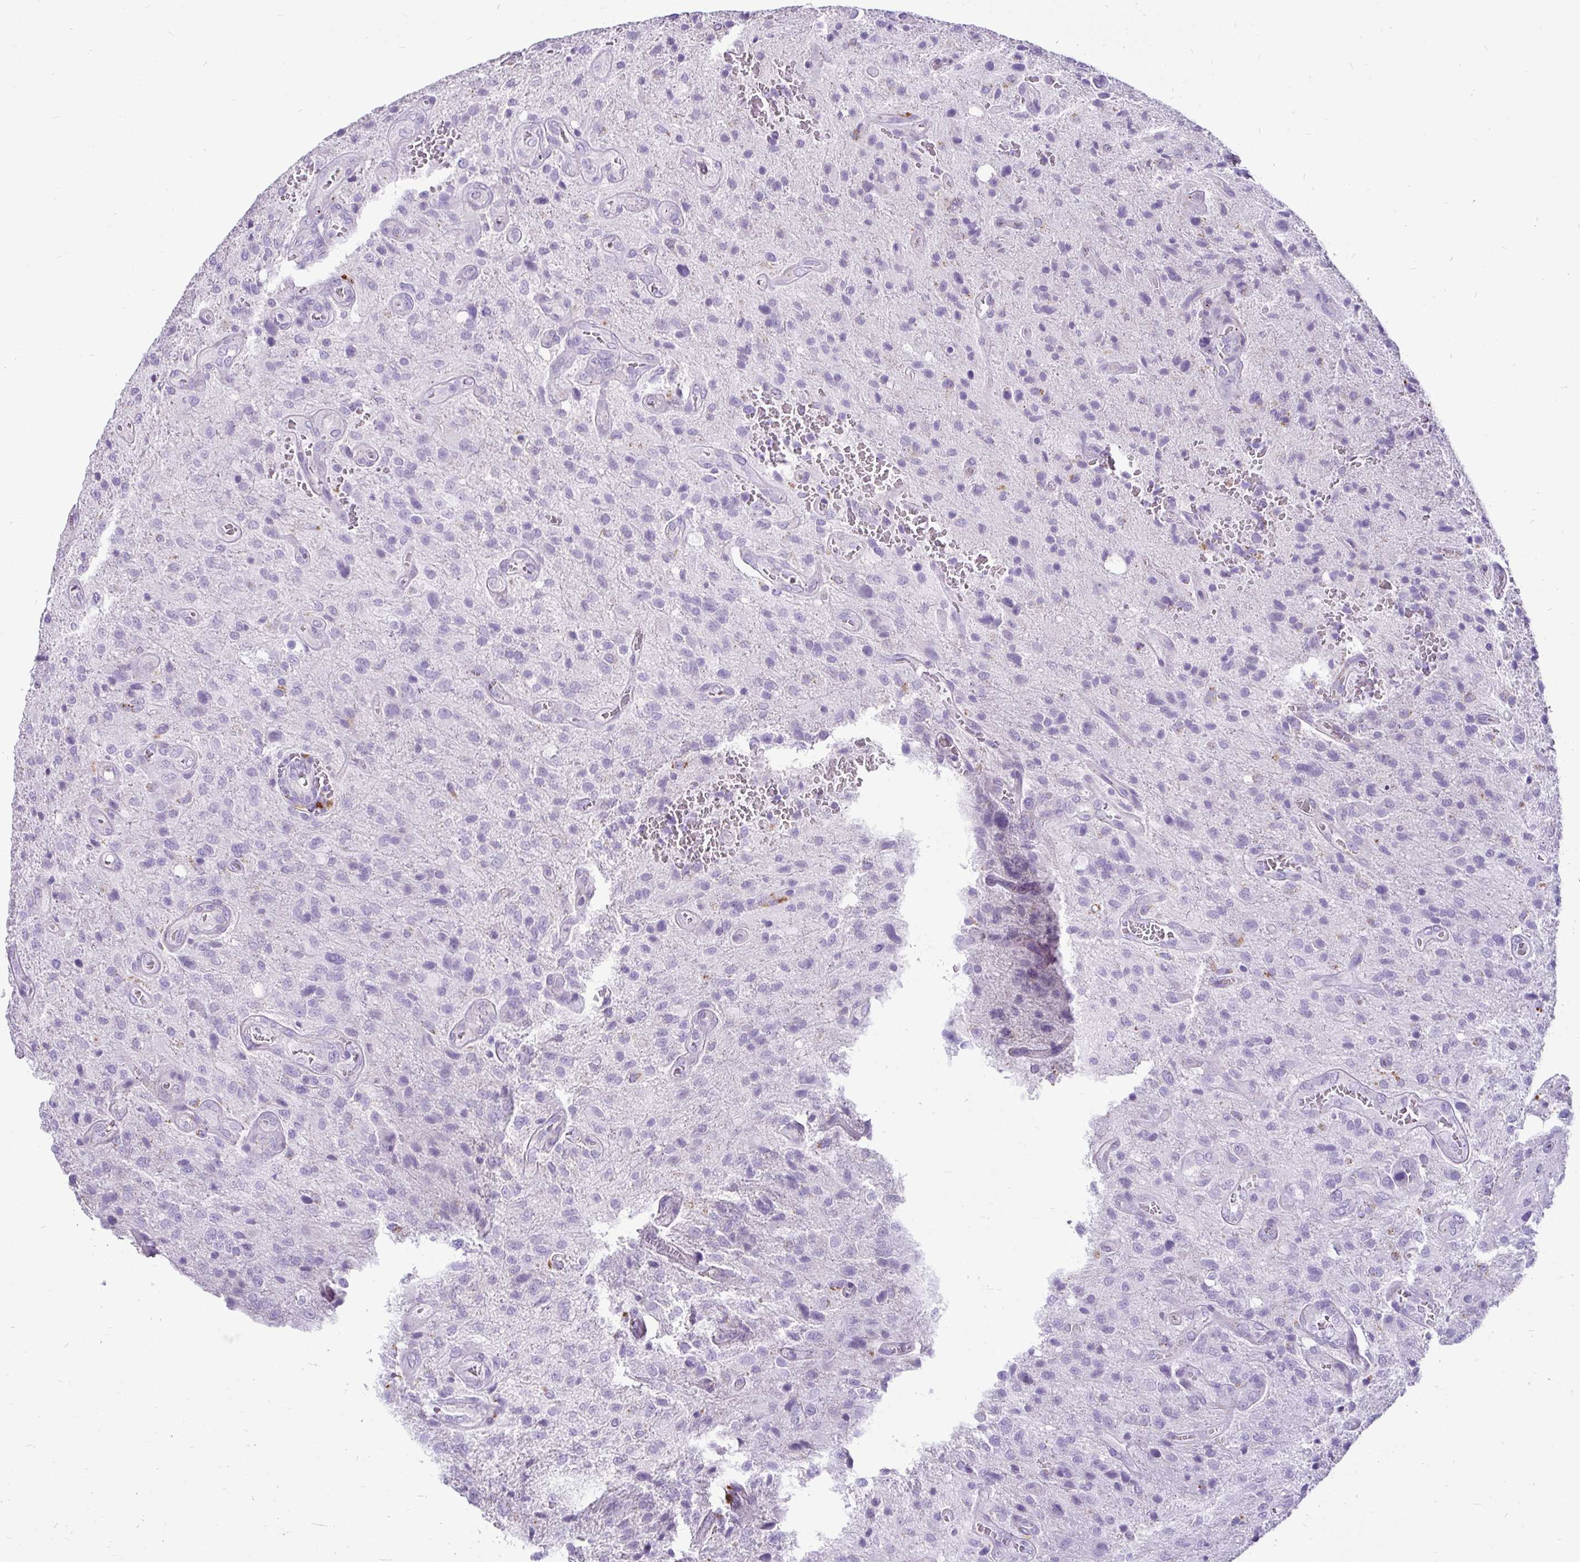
{"staining": {"intensity": "negative", "quantity": "none", "location": "none"}, "tissue": "glioma", "cell_type": "Tumor cells", "image_type": "cancer", "snomed": [{"axis": "morphology", "description": "Glioma, malignant, Low grade"}, {"axis": "topography", "description": "Brain"}], "caption": "The IHC histopathology image has no significant expression in tumor cells of glioma tissue.", "gene": "CTSZ", "patient": {"sex": "male", "age": 66}}